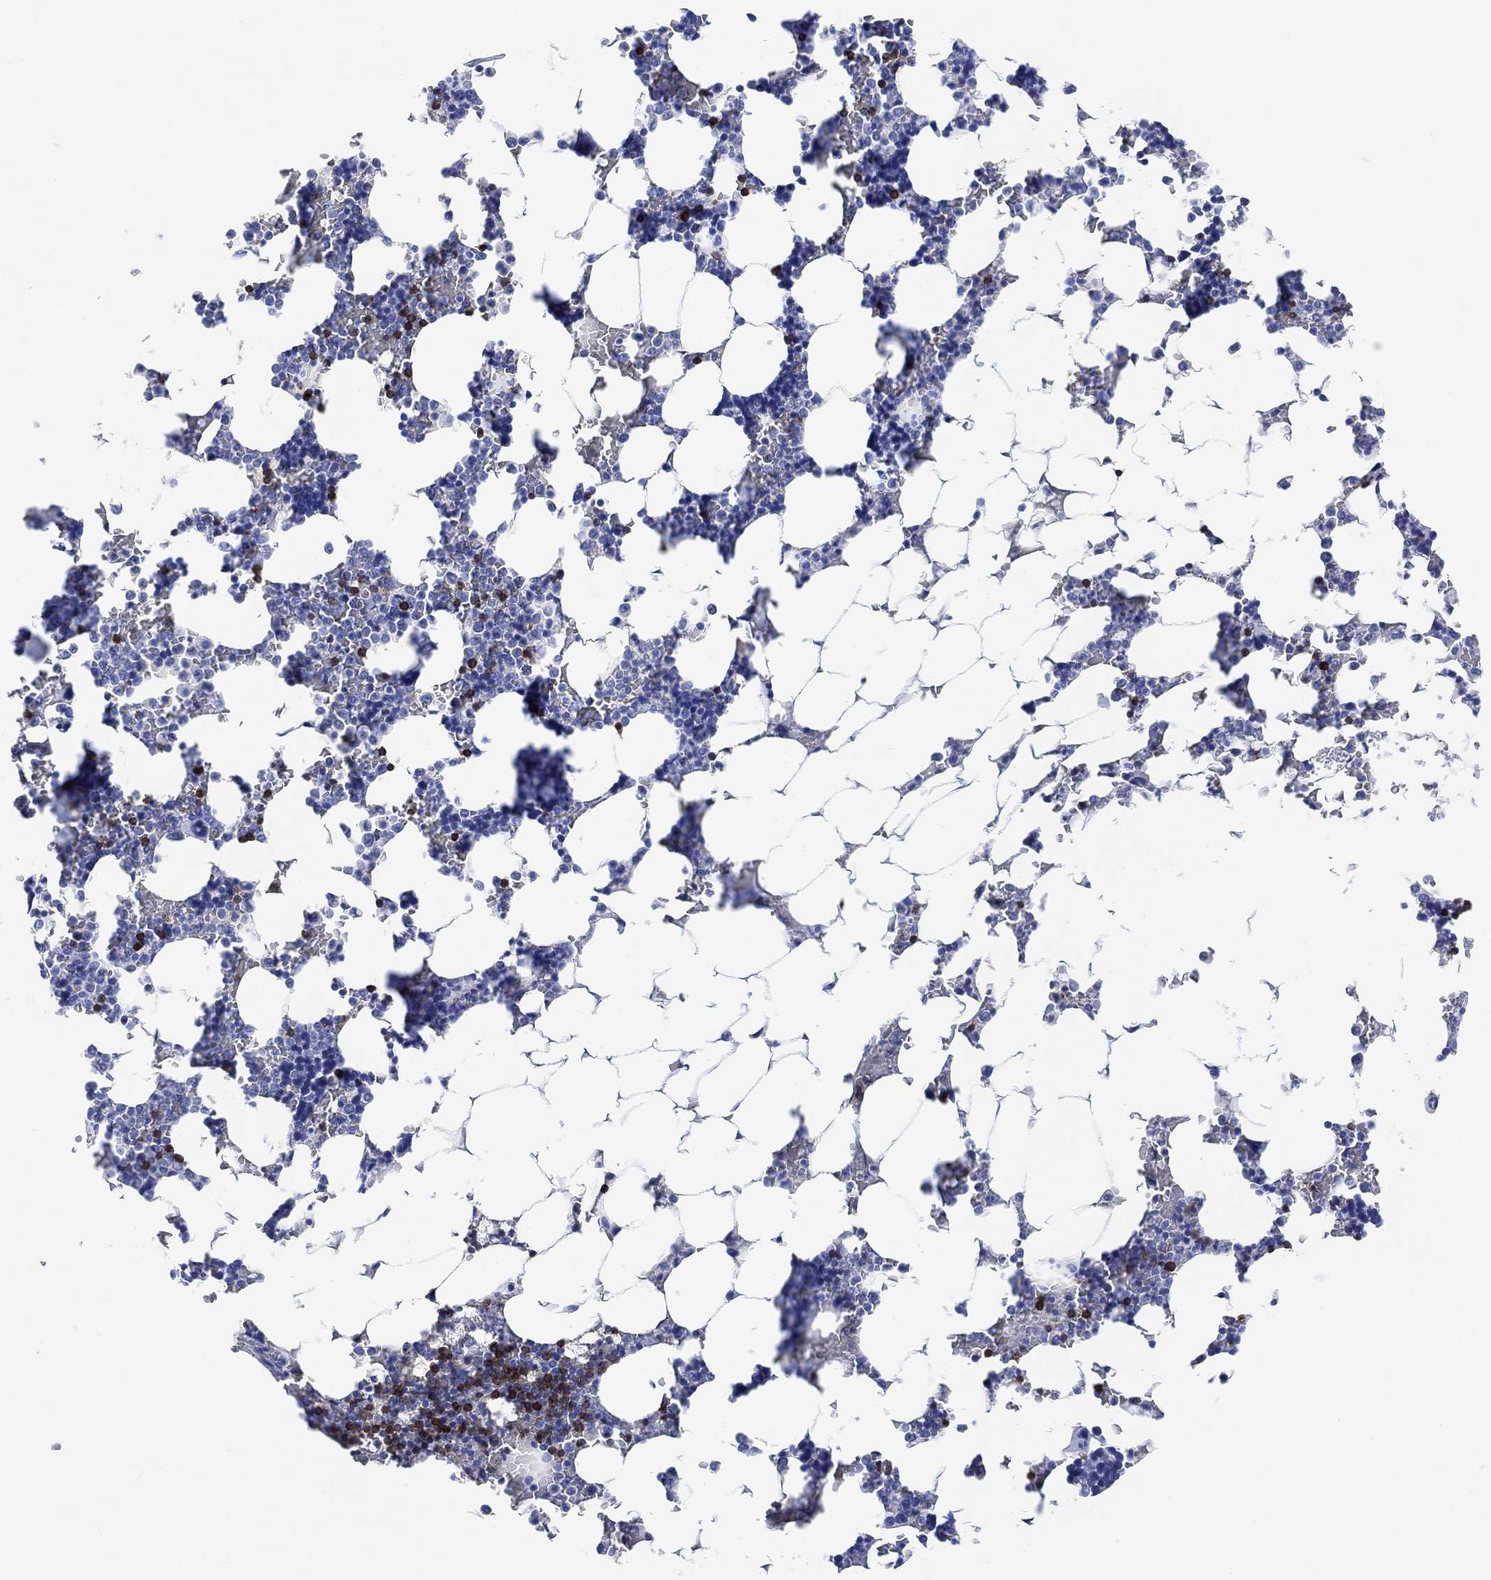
{"staining": {"intensity": "strong", "quantity": "<25%", "location": "cytoplasmic/membranous"}, "tissue": "bone marrow", "cell_type": "Hematopoietic cells", "image_type": "normal", "snomed": [{"axis": "morphology", "description": "Normal tissue, NOS"}, {"axis": "topography", "description": "Bone marrow"}], "caption": "A medium amount of strong cytoplasmic/membranous expression is identified in about <25% of hematopoietic cells in normal bone marrow. Nuclei are stained in blue.", "gene": "GPR65", "patient": {"sex": "male", "age": 51}}